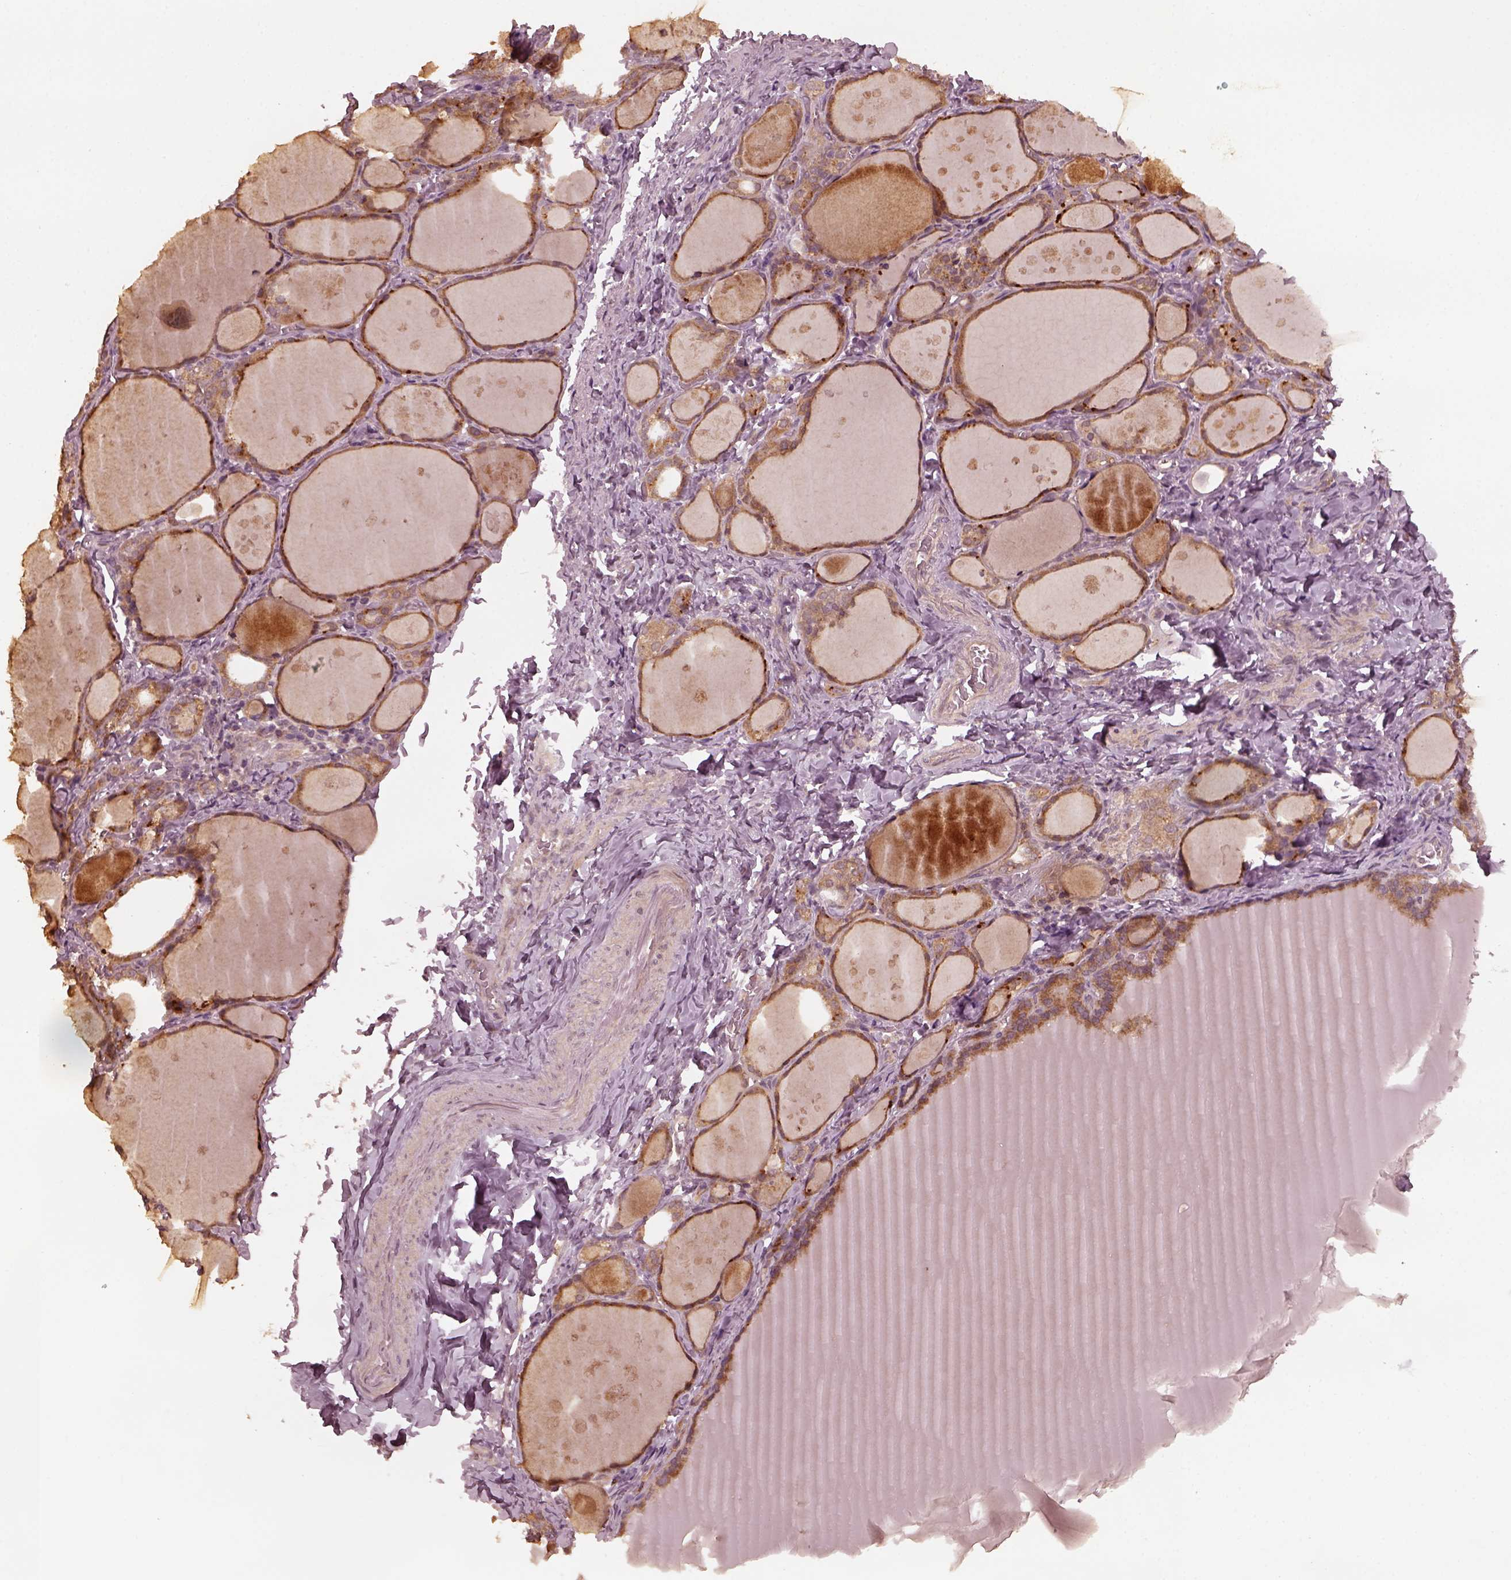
{"staining": {"intensity": "moderate", "quantity": ">75%", "location": "cytoplasmic/membranous"}, "tissue": "thyroid gland", "cell_type": "Glandular cells", "image_type": "normal", "snomed": [{"axis": "morphology", "description": "Normal tissue, NOS"}, {"axis": "topography", "description": "Thyroid gland"}], "caption": "Moderate cytoplasmic/membranous expression for a protein is identified in about >75% of glandular cells of normal thyroid gland using IHC.", "gene": "FAF2", "patient": {"sex": "male", "age": 68}}